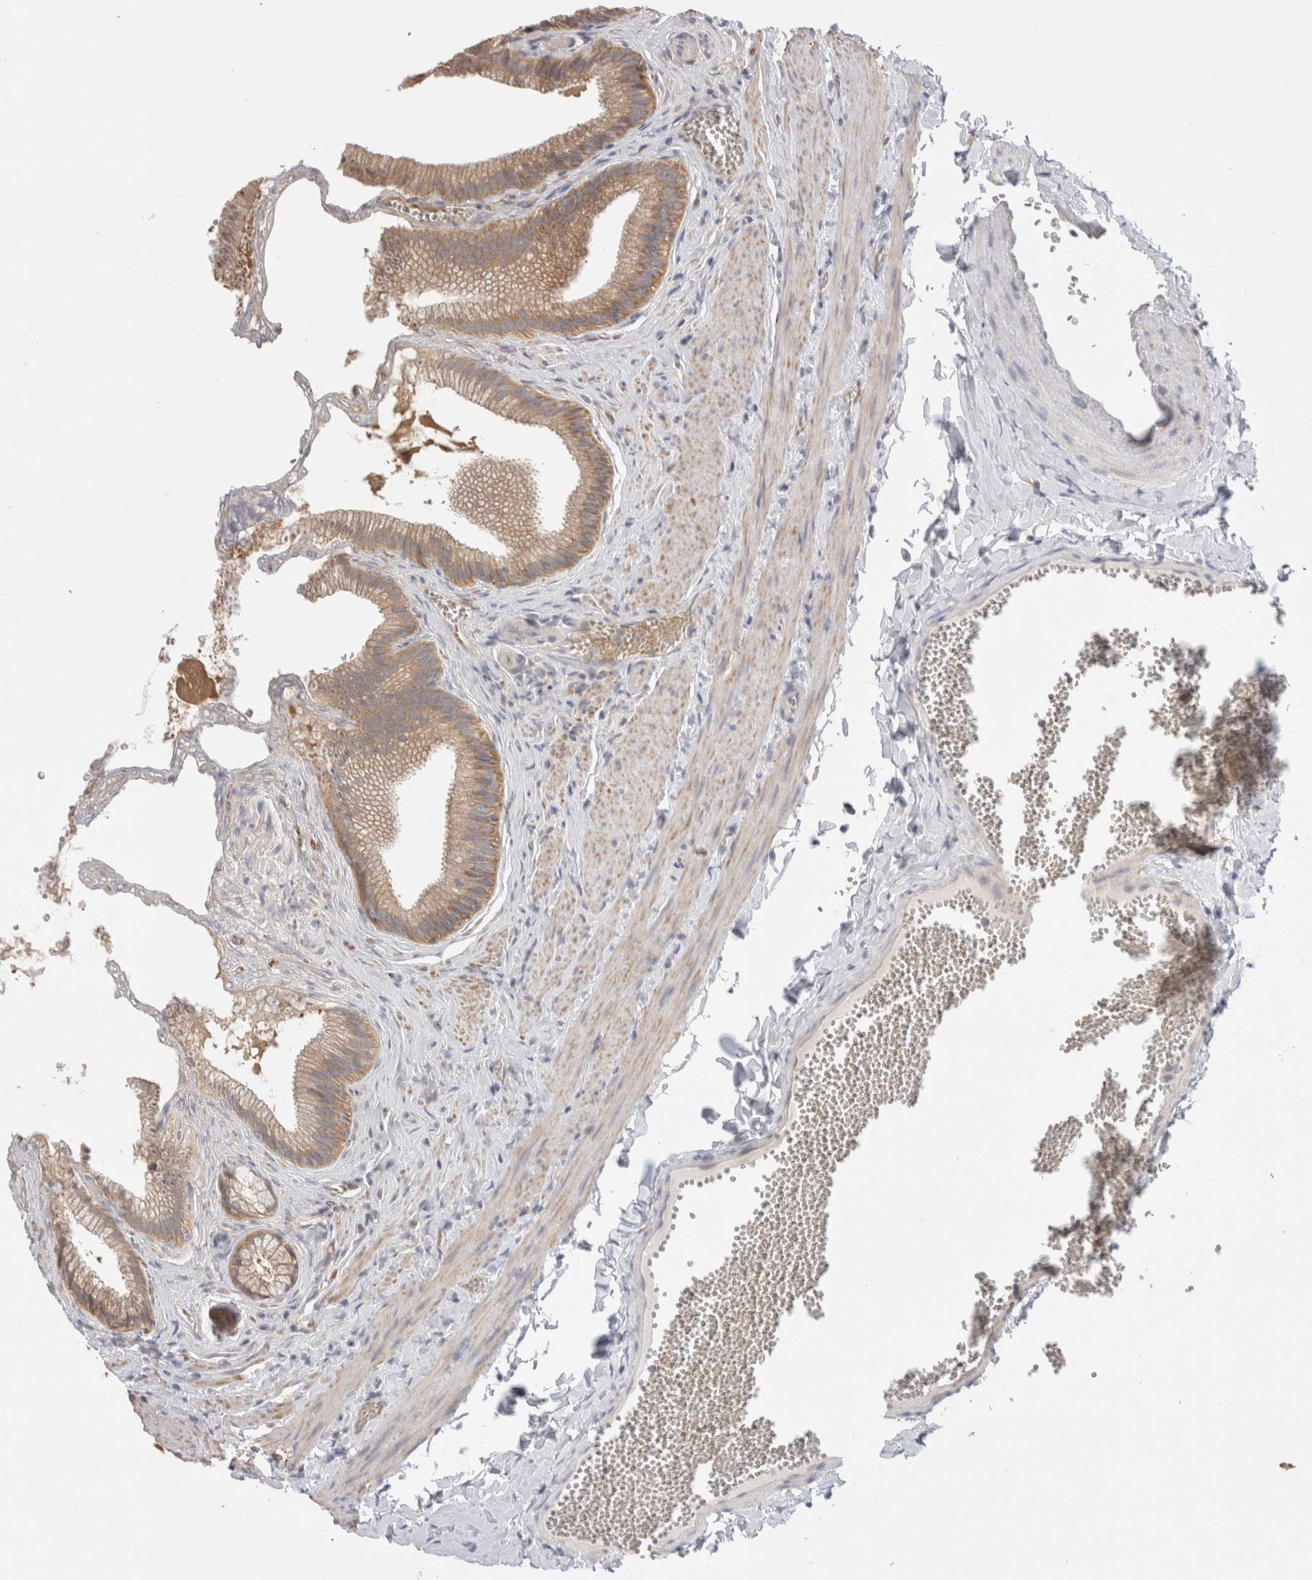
{"staining": {"intensity": "moderate", "quantity": ">75%", "location": "cytoplasmic/membranous"}, "tissue": "gallbladder", "cell_type": "Glandular cells", "image_type": "normal", "snomed": [{"axis": "morphology", "description": "Normal tissue, NOS"}, {"axis": "topography", "description": "Gallbladder"}], "caption": "Brown immunohistochemical staining in normal gallbladder shows moderate cytoplasmic/membranous positivity in about >75% of glandular cells.", "gene": "NDOR1", "patient": {"sex": "male", "age": 38}}